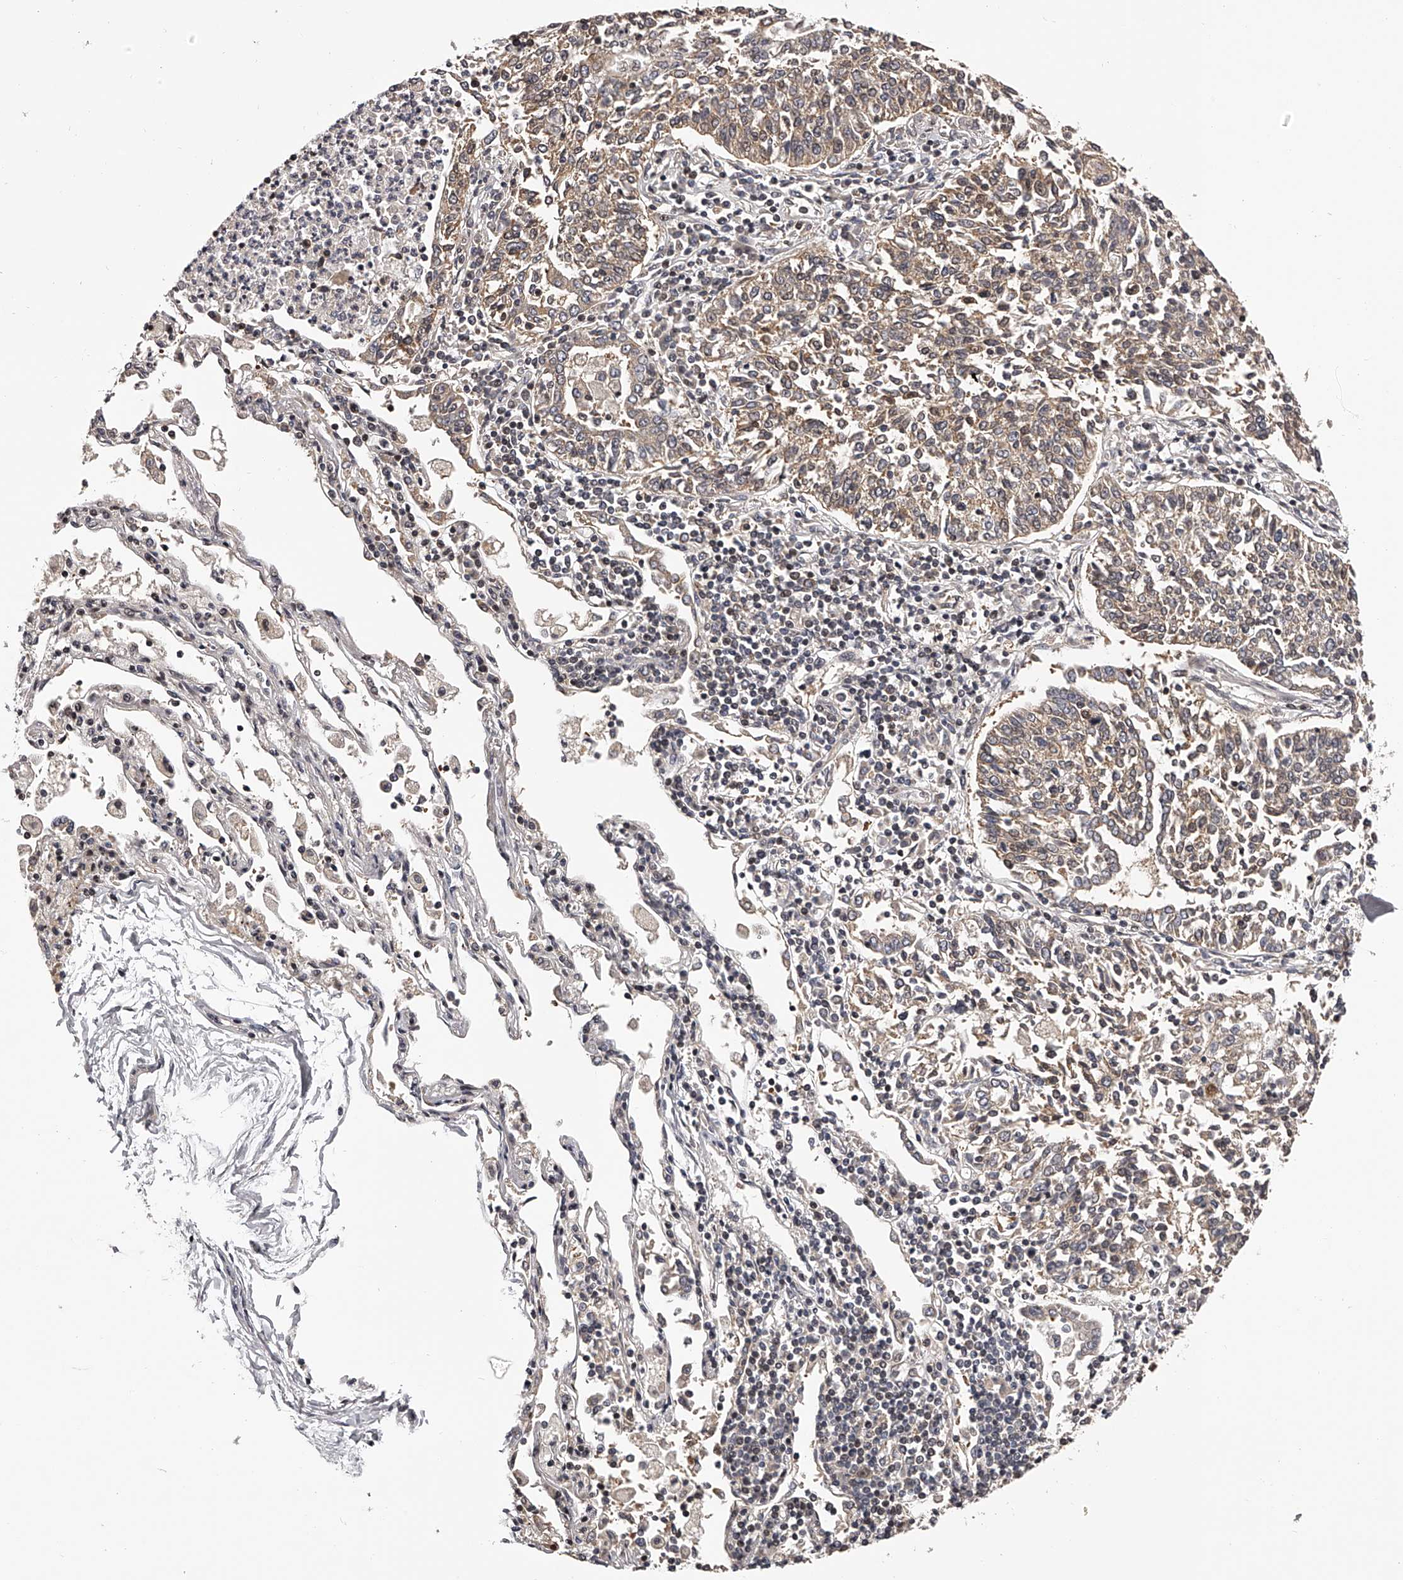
{"staining": {"intensity": "weak", "quantity": ">75%", "location": "cytoplasmic/membranous"}, "tissue": "lung cancer", "cell_type": "Tumor cells", "image_type": "cancer", "snomed": [{"axis": "morphology", "description": "Normal tissue, NOS"}, {"axis": "morphology", "description": "Squamous cell carcinoma, NOS"}, {"axis": "topography", "description": "Cartilage tissue"}, {"axis": "topography", "description": "Lung"}, {"axis": "topography", "description": "Peripheral nerve tissue"}], "caption": "Immunohistochemical staining of human lung squamous cell carcinoma exhibits low levels of weak cytoplasmic/membranous protein positivity in approximately >75% of tumor cells.", "gene": "PFDN2", "patient": {"sex": "female", "age": 49}}